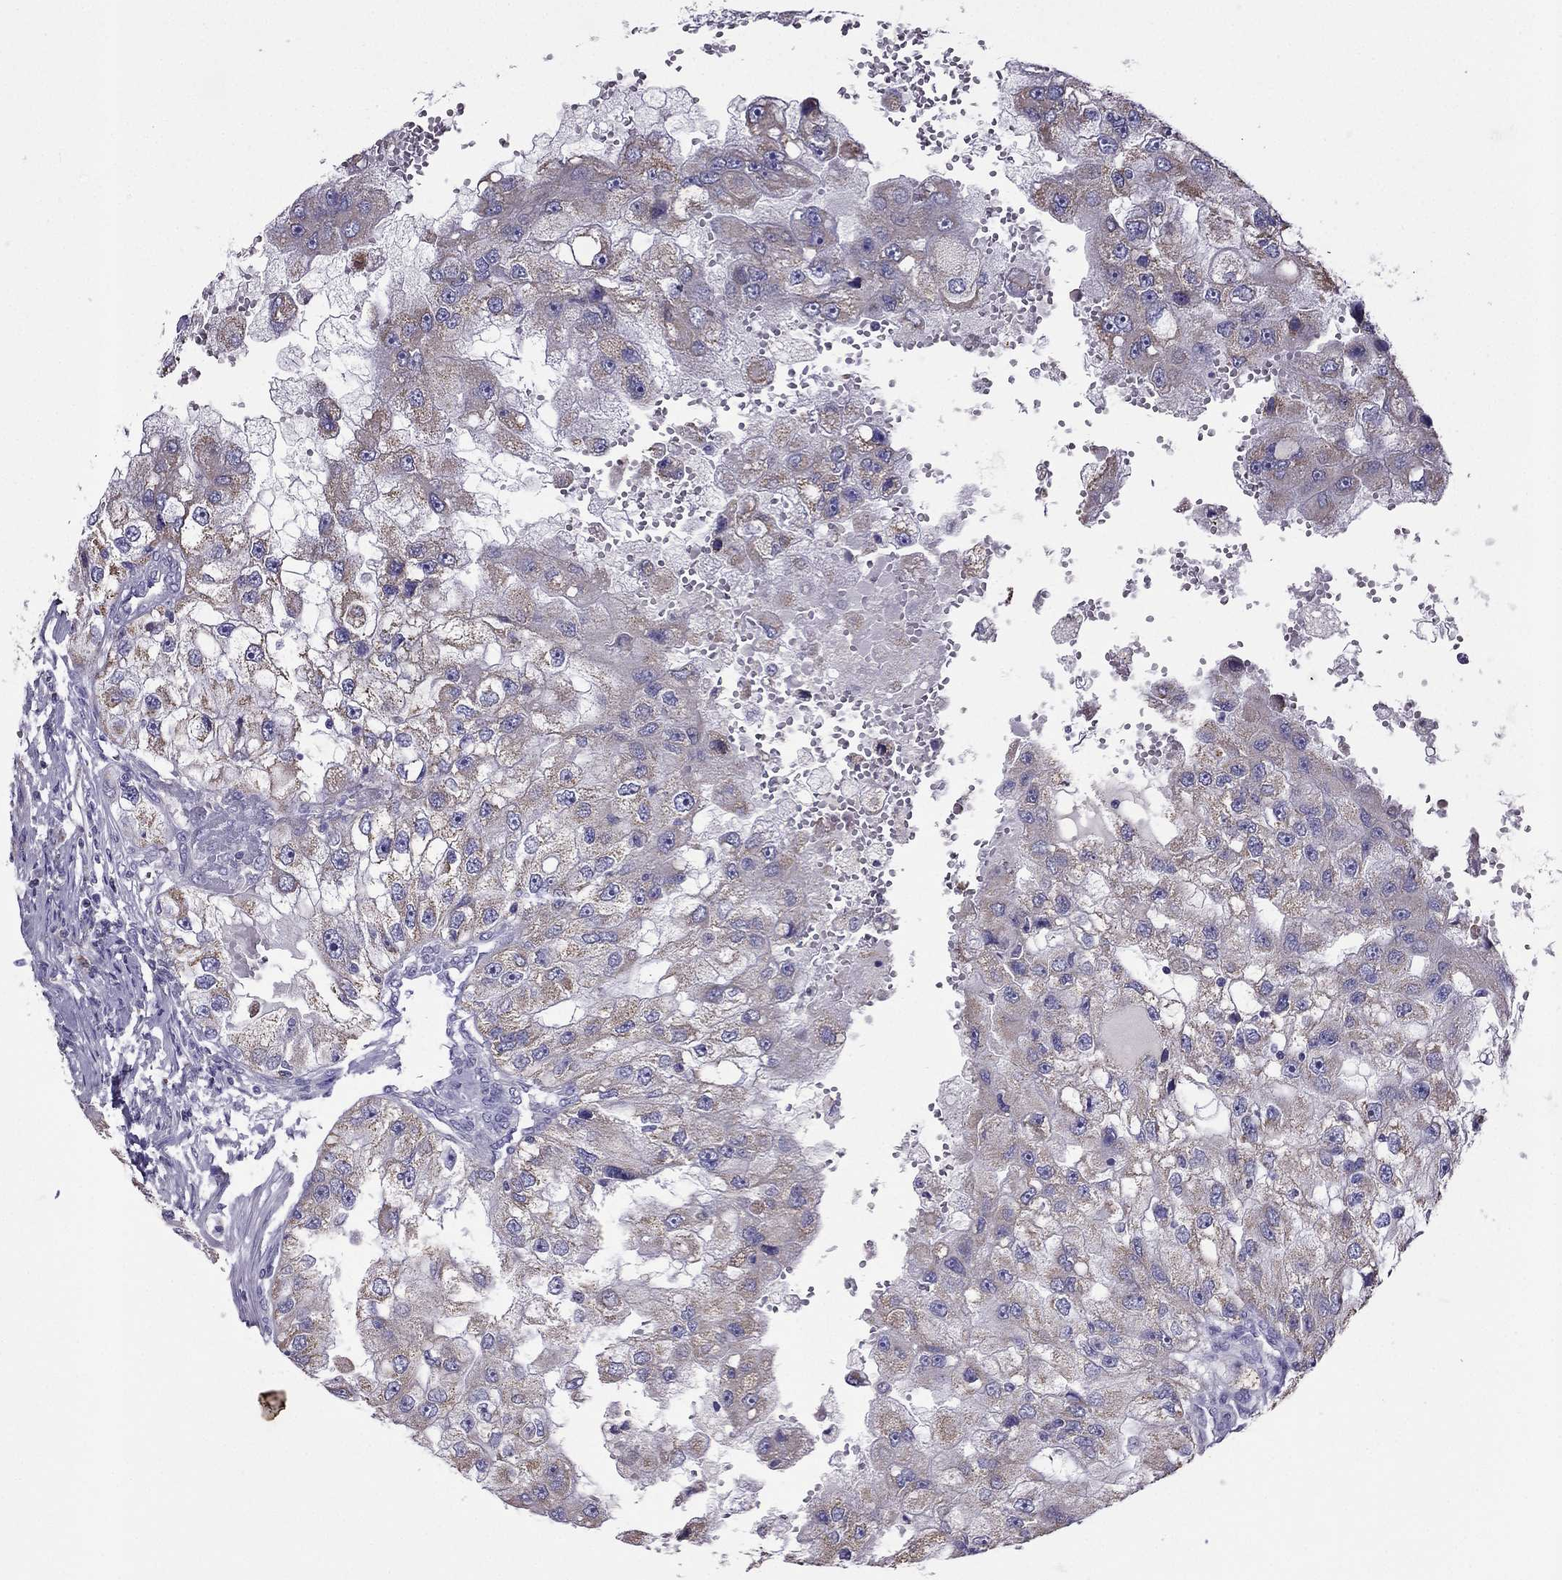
{"staining": {"intensity": "moderate", "quantity": ">75%", "location": "cytoplasmic/membranous"}, "tissue": "renal cancer", "cell_type": "Tumor cells", "image_type": "cancer", "snomed": [{"axis": "morphology", "description": "Adenocarcinoma, NOS"}, {"axis": "topography", "description": "Kidney"}], "caption": "Protein staining of adenocarcinoma (renal) tissue reveals moderate cytoplasmic/membranous expression in about >75% of tumor cells. (DAB = brown stain, brightfield microscopy at high magnification).", "gene": "DSC1", "patient": {"sex": "male", "age": 63}}